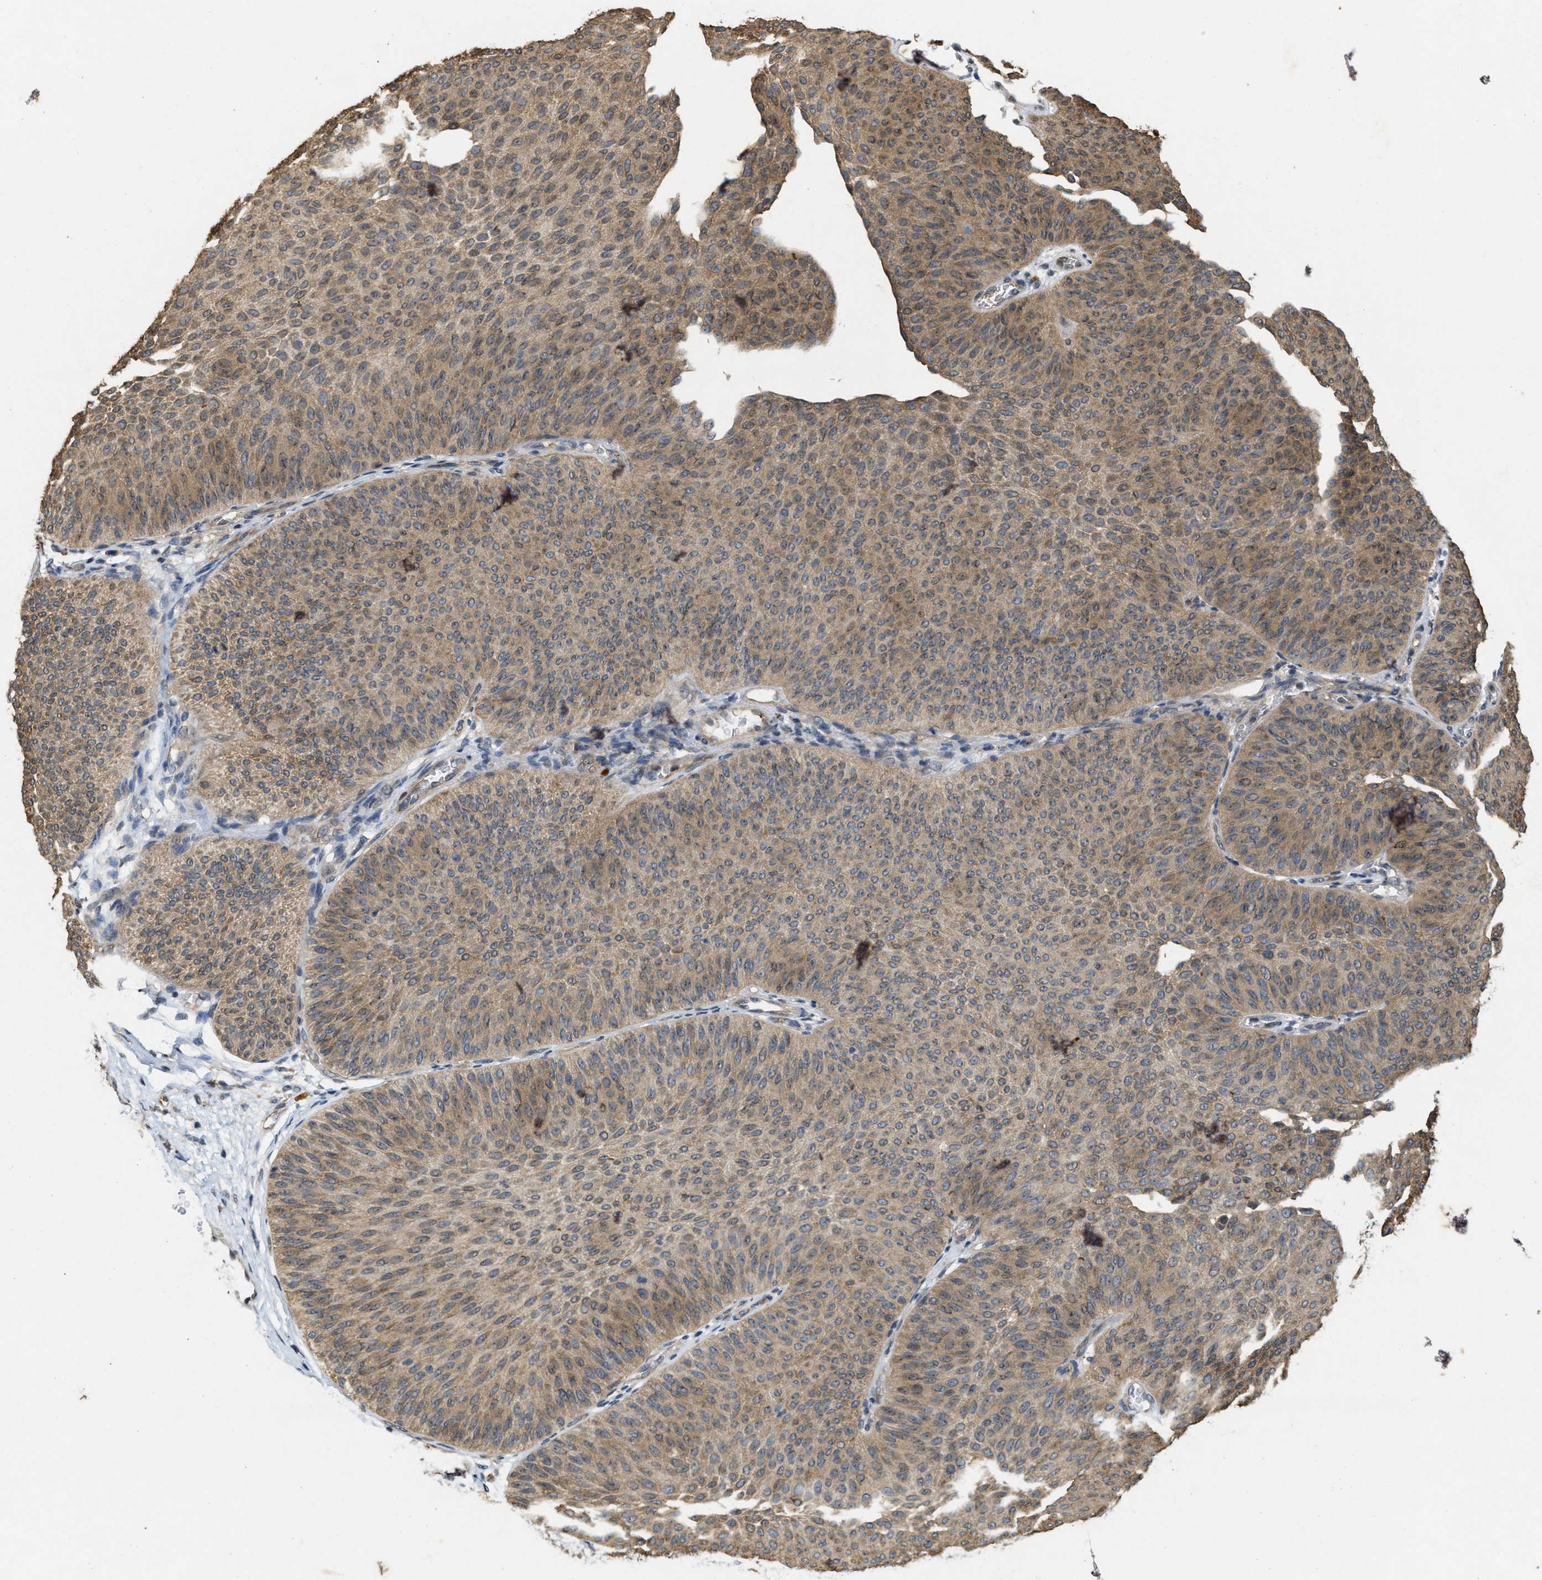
{"staining": {"intensity": "weak", "quantity": ">75%", "location": "cytoplasmic/membranous"}, "tissue": "urothelial cancer", "cell_type": "Tumor cells", "image_type": "cancer", "snomed": [{"axis": "morphology", "description": "Urothelial carcinoma, Low grade"}, {"axis": "topography", "description": "Urinary bladder"}], "caption": "Immunohistochemical staining of low-grade urothelial carcinoma exhibits weak cytoplasmic/membranous protein expression in about >75% of tumor cells.", "gene": "KIF21A", "patient": {"sex": "female", "age": 60}}